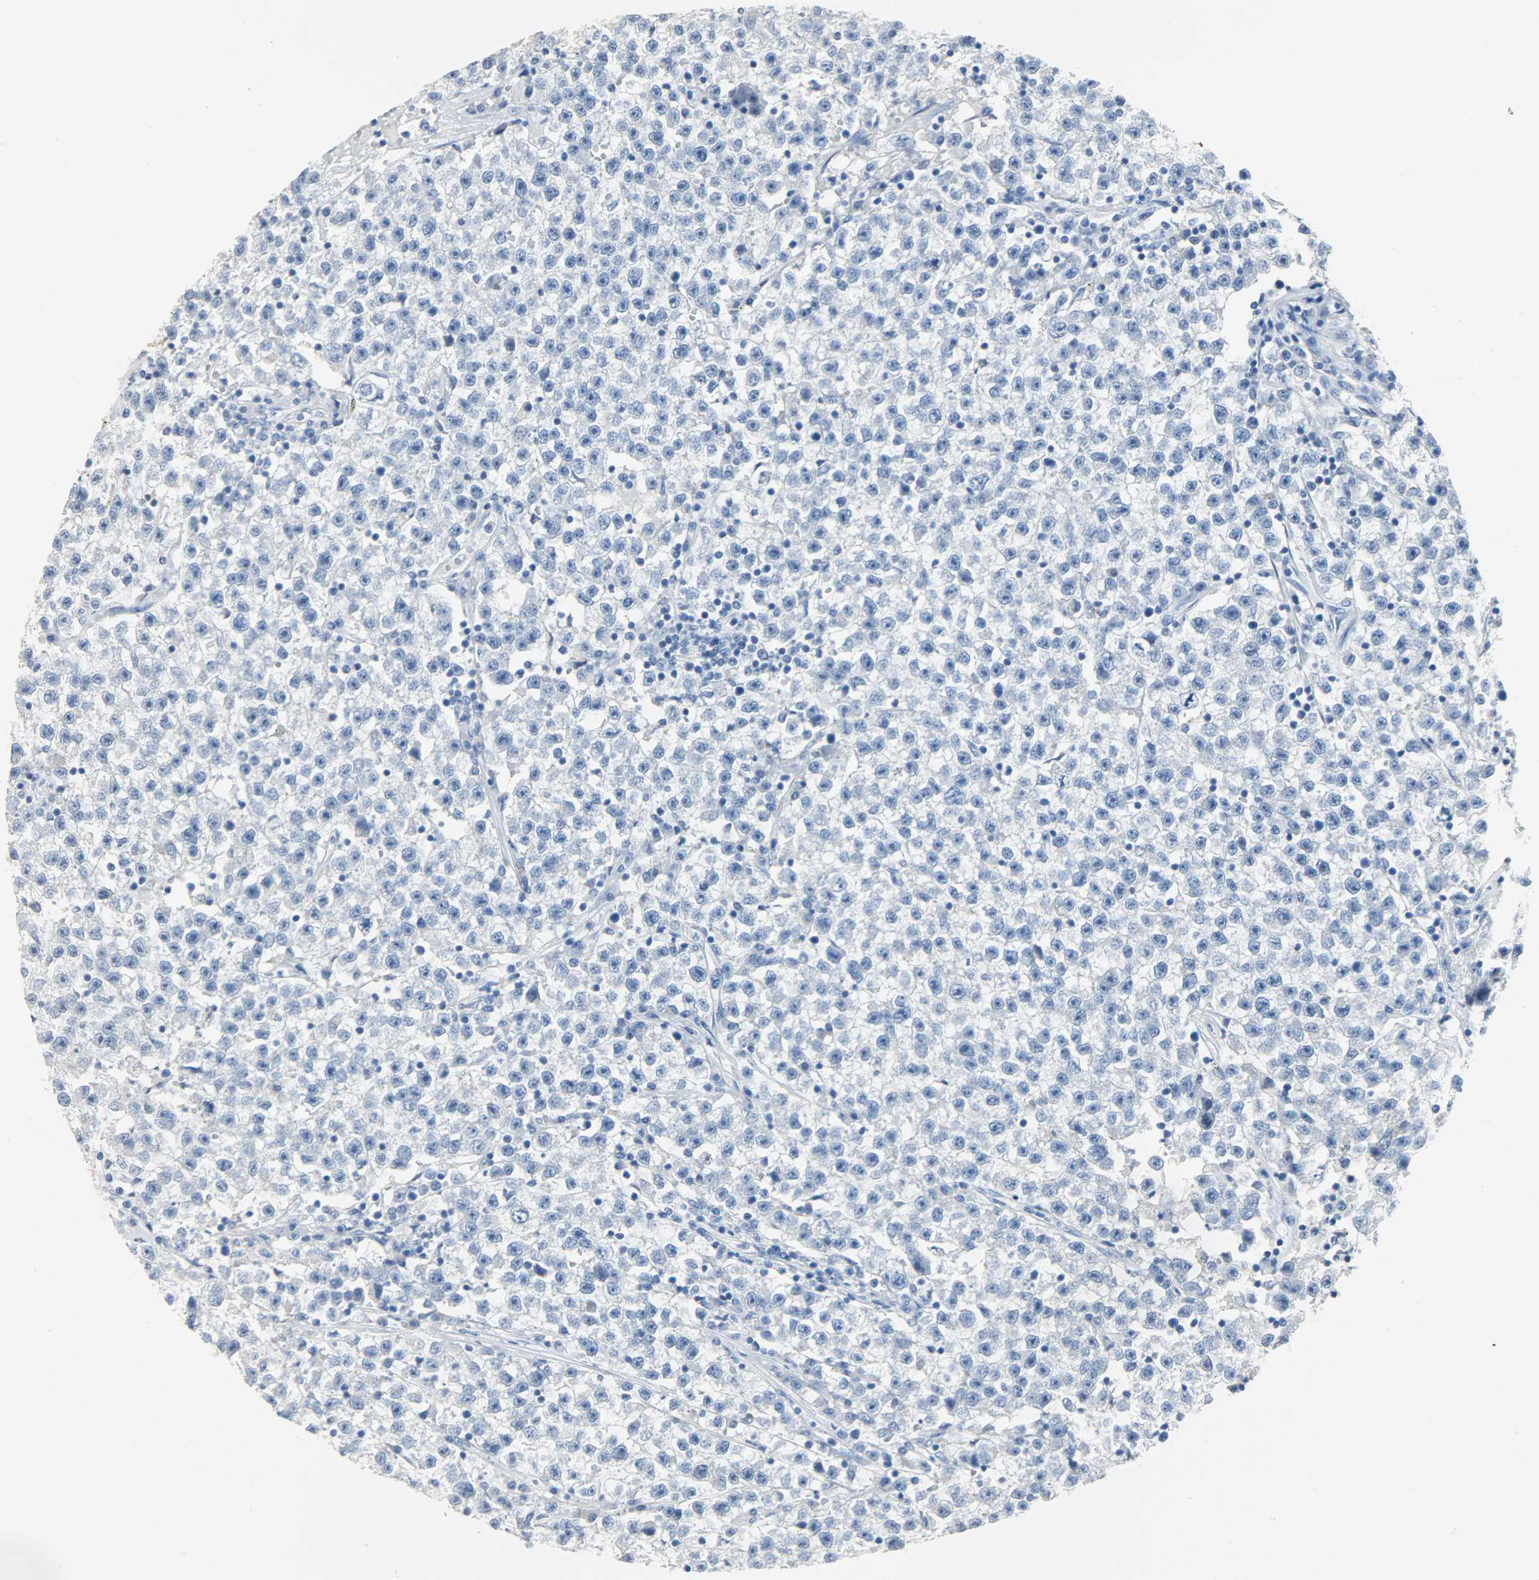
{"staining": {"intensity": "negative", "quantity": "none", "location": "none"}, "tissue": "testis cancer", "cell_type": "Tumor cells", "image_type": "cancer", "snomed": [{"axis": "morphology", "description": "Seminoma, NOS"}, {"axis": "topography", "description": "Testis"}], "caption": "High power microscopy photomicrograph of an immunohistochemistry (IHC) micrograph of seminoma (testis), revealing no significant expression in tumor cells.", "gene": "CRP", "patient": {"sex": "male", "age": 22}}